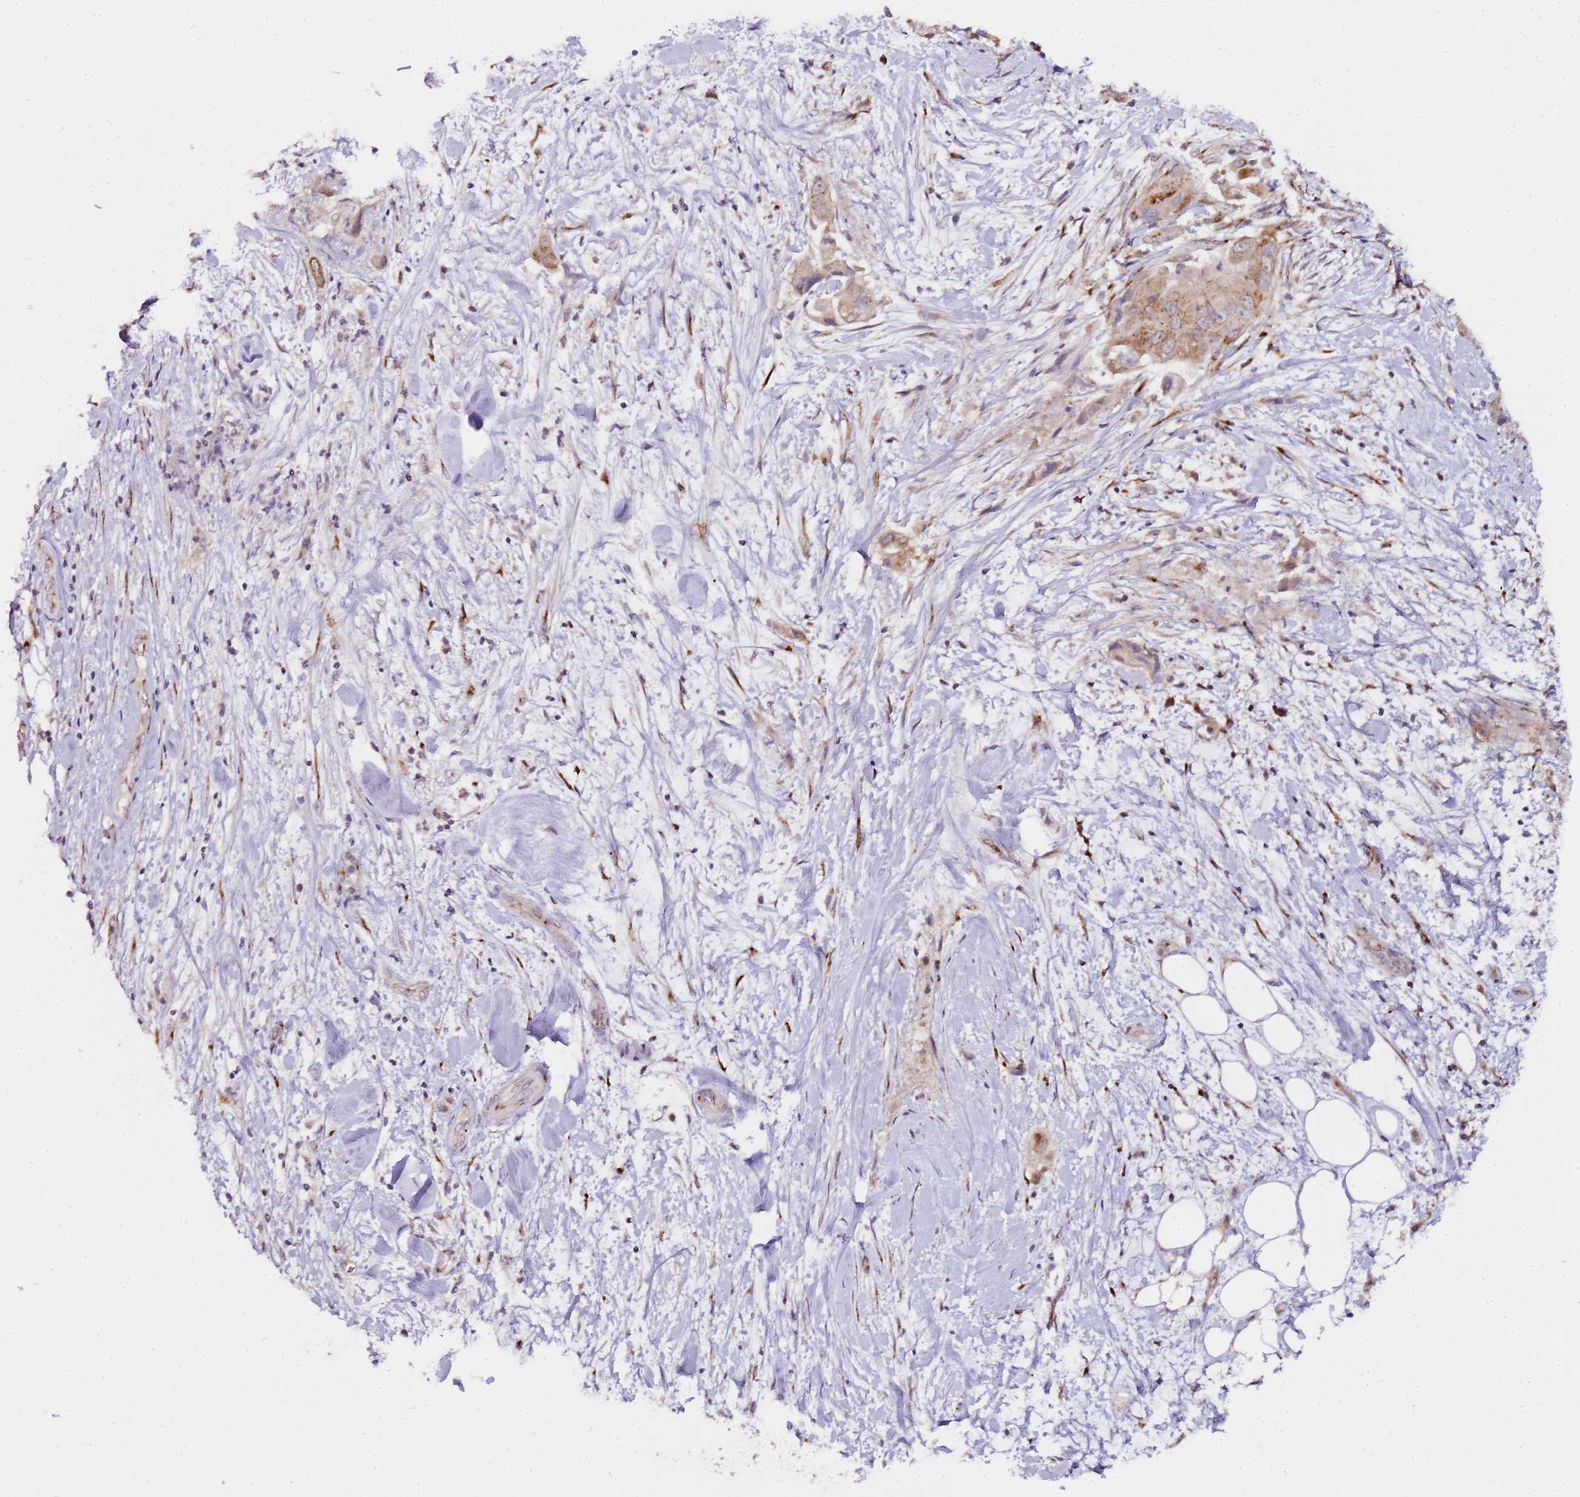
{"staining": {"intensity": "moderate", "quantity": ">75%", "location": "cytoplasmic/membranous"}, "tissue": "pancreatic cancer", "cell_type": "Tumor cells", "image_type": "cancer", "snomed": [{"axis": "morphology", "description": "Adenocarcinoma, NOS"}, {"axis": "topography", "description": "Pancreas"}], "caption": "Moderate cytoplasmic/membranous protein staining is appreciated in about >75% of tumor cells in pancreatic cancer. (DAB = brown stain, brightfield microscopy at high magnification).", "gene": "MRPL49", "patient": {"sex": "female", "age": 78}}